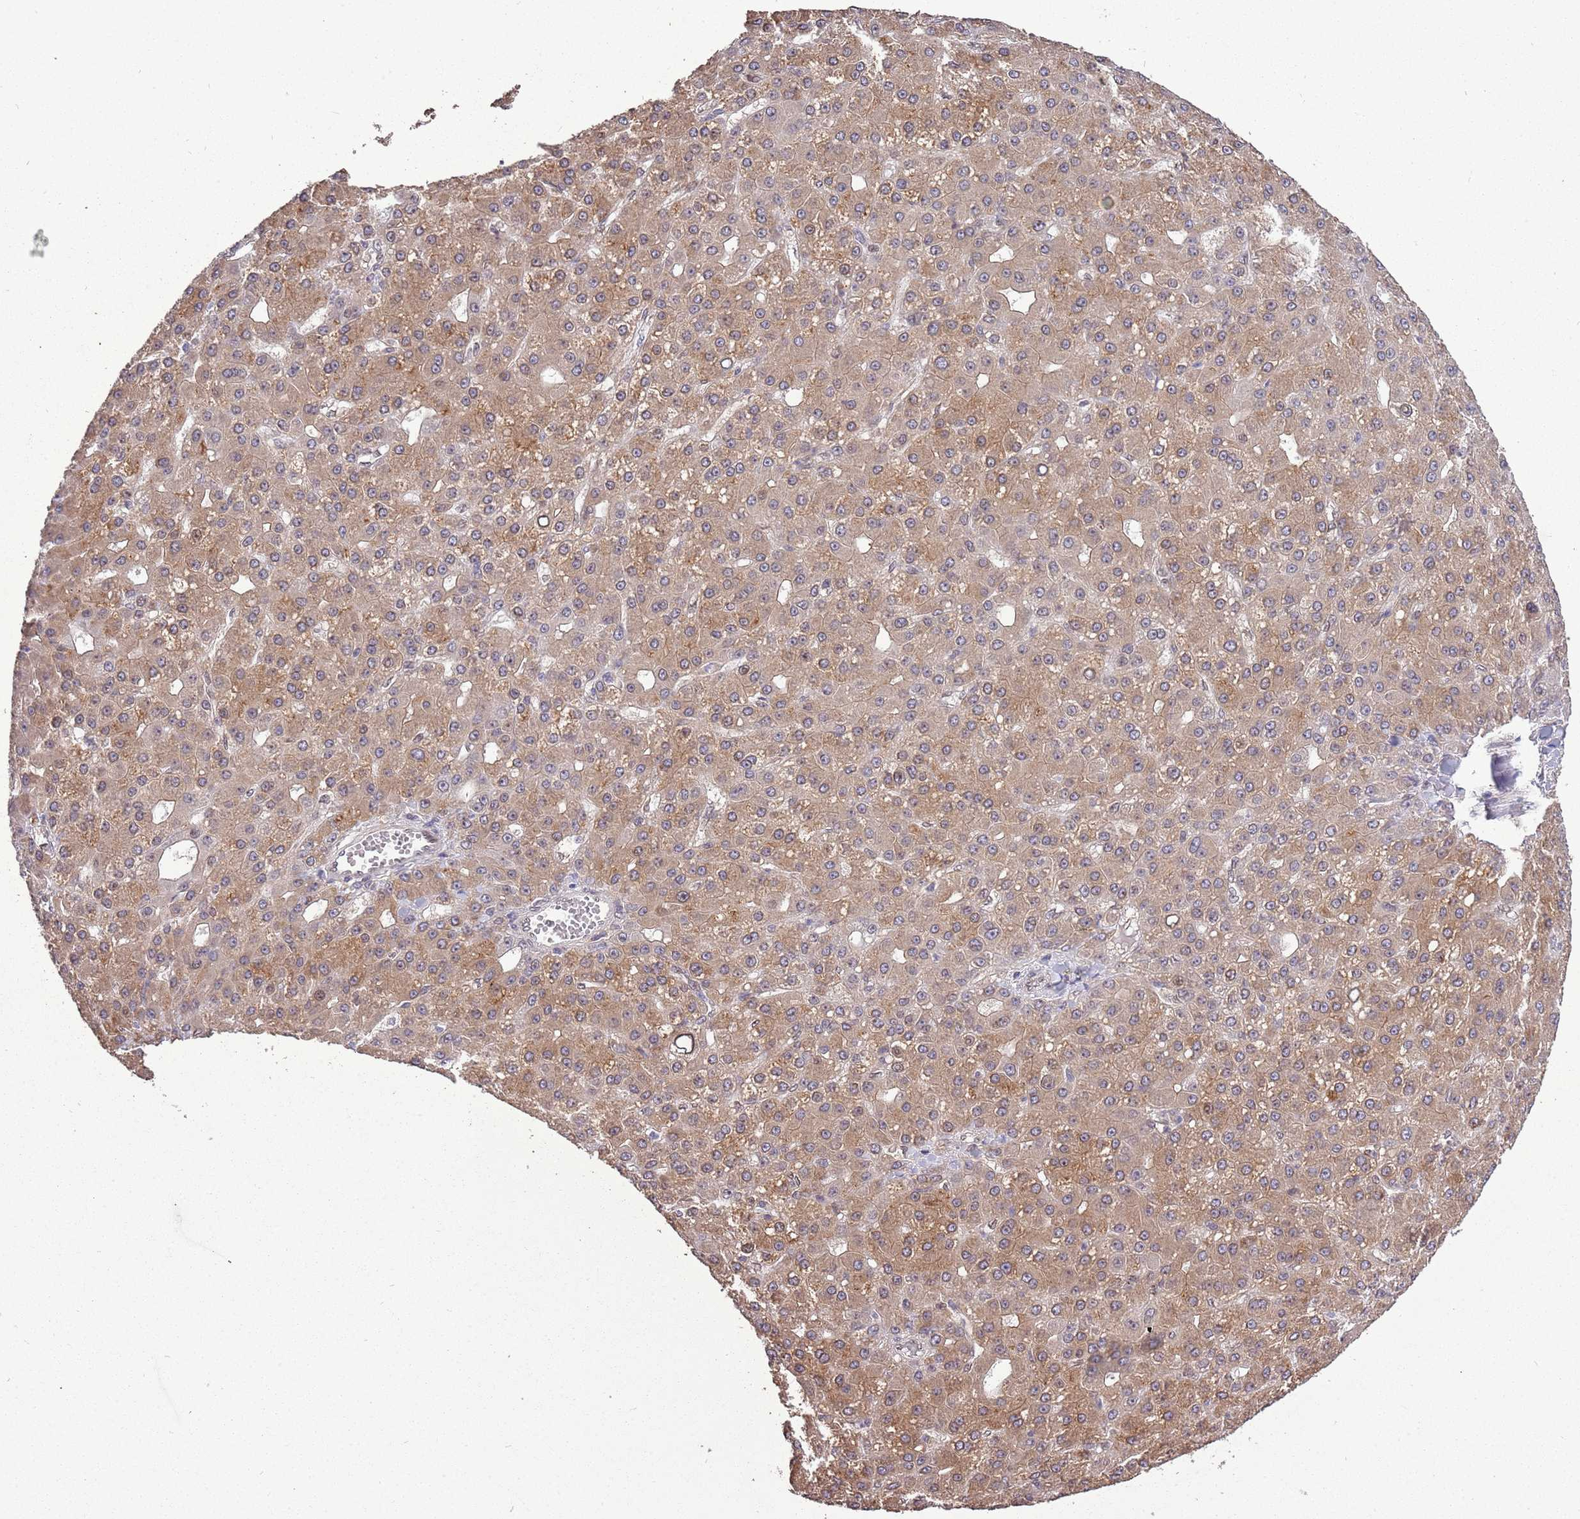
{"staining": {"intensity": "moderate", "quantity": ">75%", "location": "cytoplasmic/membranous"}, "tissue": "liver cancer", "cell_type": "Tumor cells", "image_type": "cancer", "snomed": [{"axis": "morphology", "description": "Carcinoma, Hepatocellular, NOS"}, {"axis": "topography", "description": "Liver"}], "caption": "A high-resolution image shows IHC staining of liver cancer, which exhibits moderate cytoplasmic/membranous positivity in about >75% of tumor cells. (Stains: DAB in brown, nuclei in blue, Microscopy: brightfield microscopy at high magnification).", "gene": "ZNF665", "patient": {"sex": "male", "age": 67}}